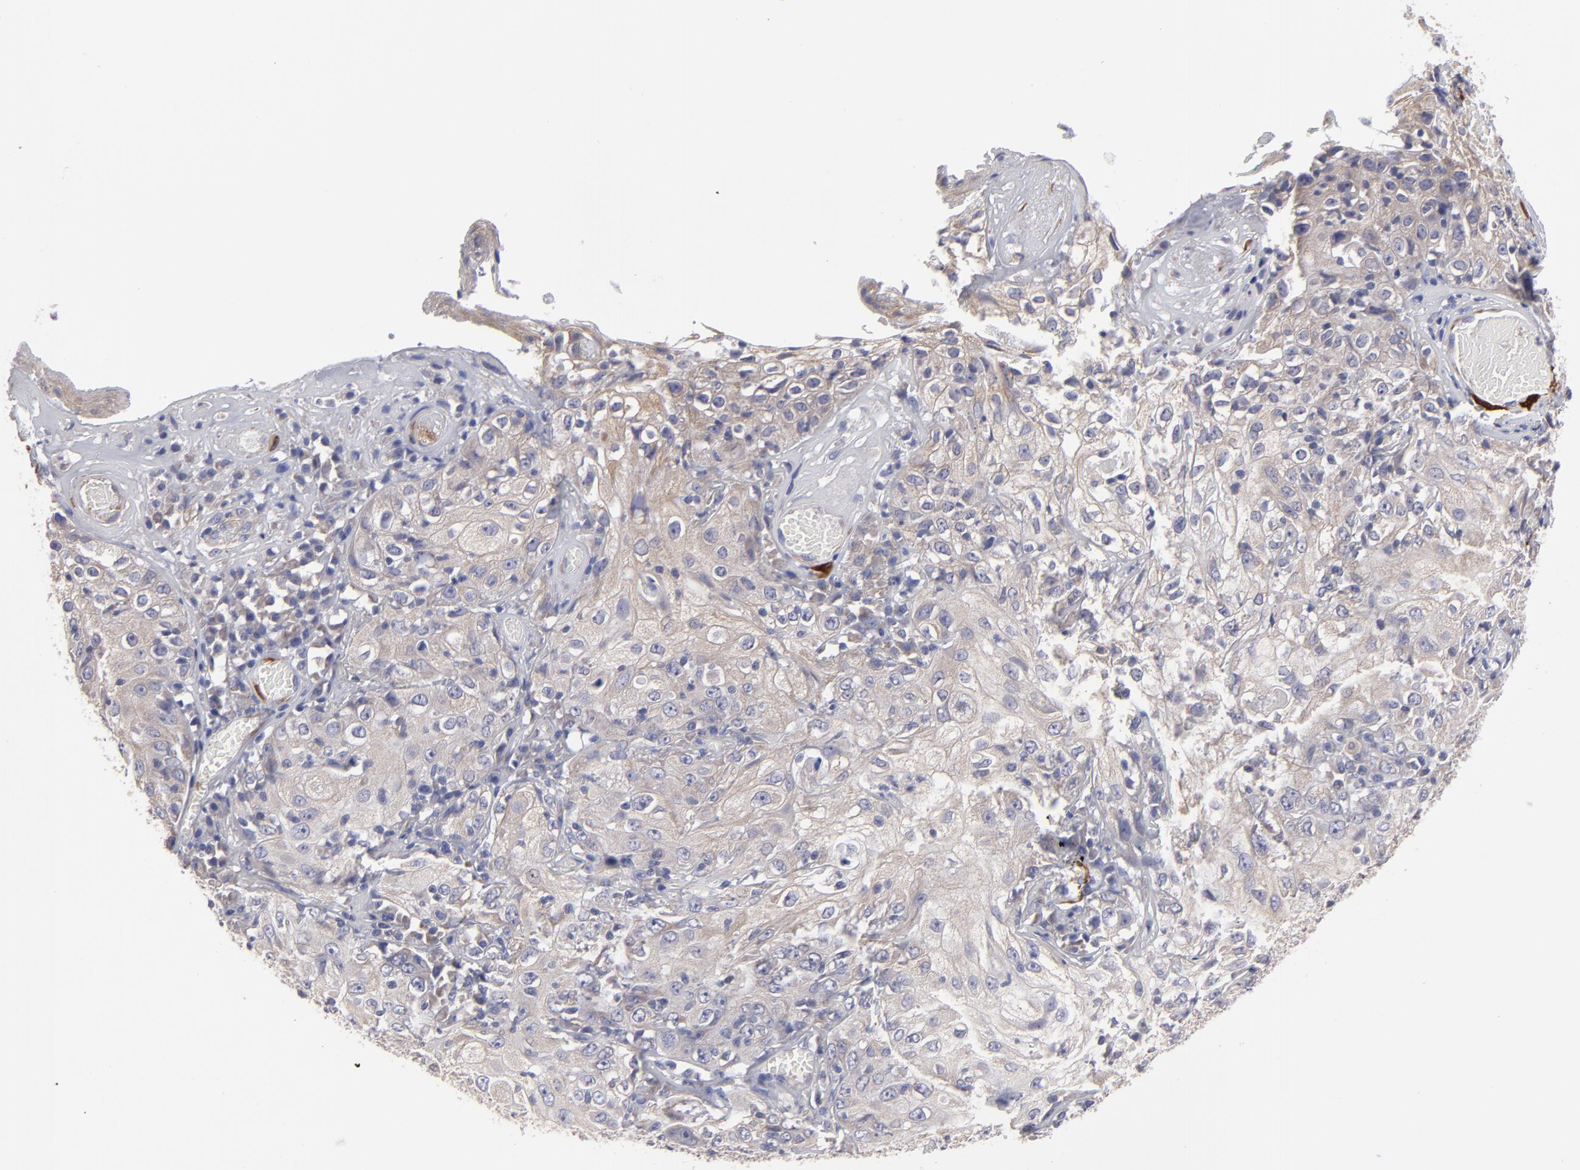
{"staining": {"intensity": "weak", "quantity": "25%-75%", "location": "cytoplasmic/membranous"}, "tissue": "skin cancer", "cell_type": "Tumor cells", "image_type": "cancer", "snomed": [{"axis": "morphology", "description": "Squamous cell carcinoma, NOS"}, {"axis": "topography", "description": "Skin"}], "caption": "Skin squamous cell carcinoma tissue demonstrates weak cytoplasmic/membranous positivity in about 25%-75% of tumor cells (IHC, brightfield microscopy, high magnification).", "gene": "SLMAP", "patient": {"sex": "male", "age": 65}}